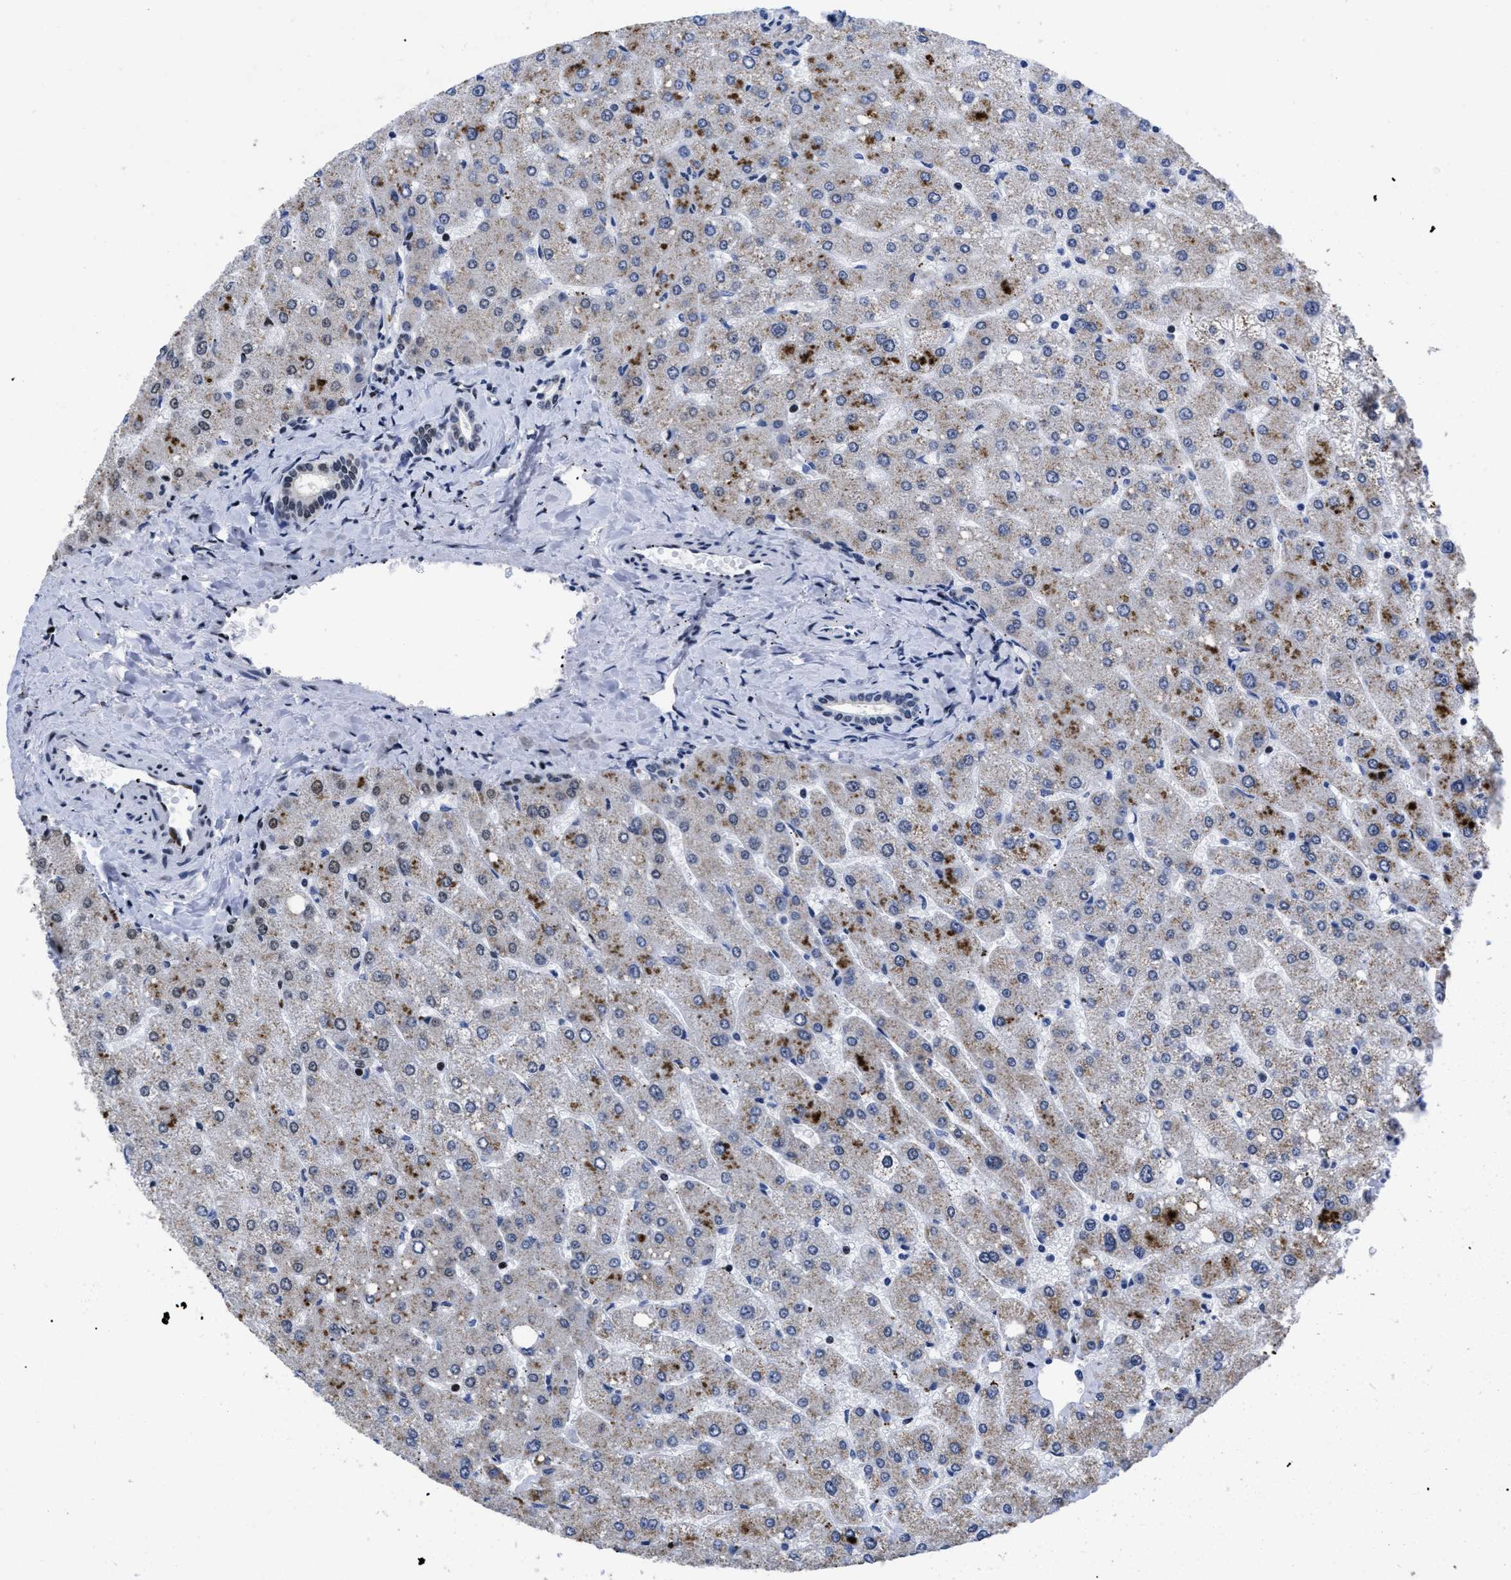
{"staining": {"intensity": "negative", "quantity": "none", "location": "none"}, "tissue": "liver", "cell_type": "Cholangiocytes", "image_type": "normal", "snomed": [{"axis": "morphology", "description": "Normal tissue, NOS"}, {"axis": "topography", "description": "Liver"}], "caption": "This is an IHC image of benign human liver. There is no staining in cholangiocytes.", "gene": "CALHM3", "patient": {"sex": "male", "age": 55}}